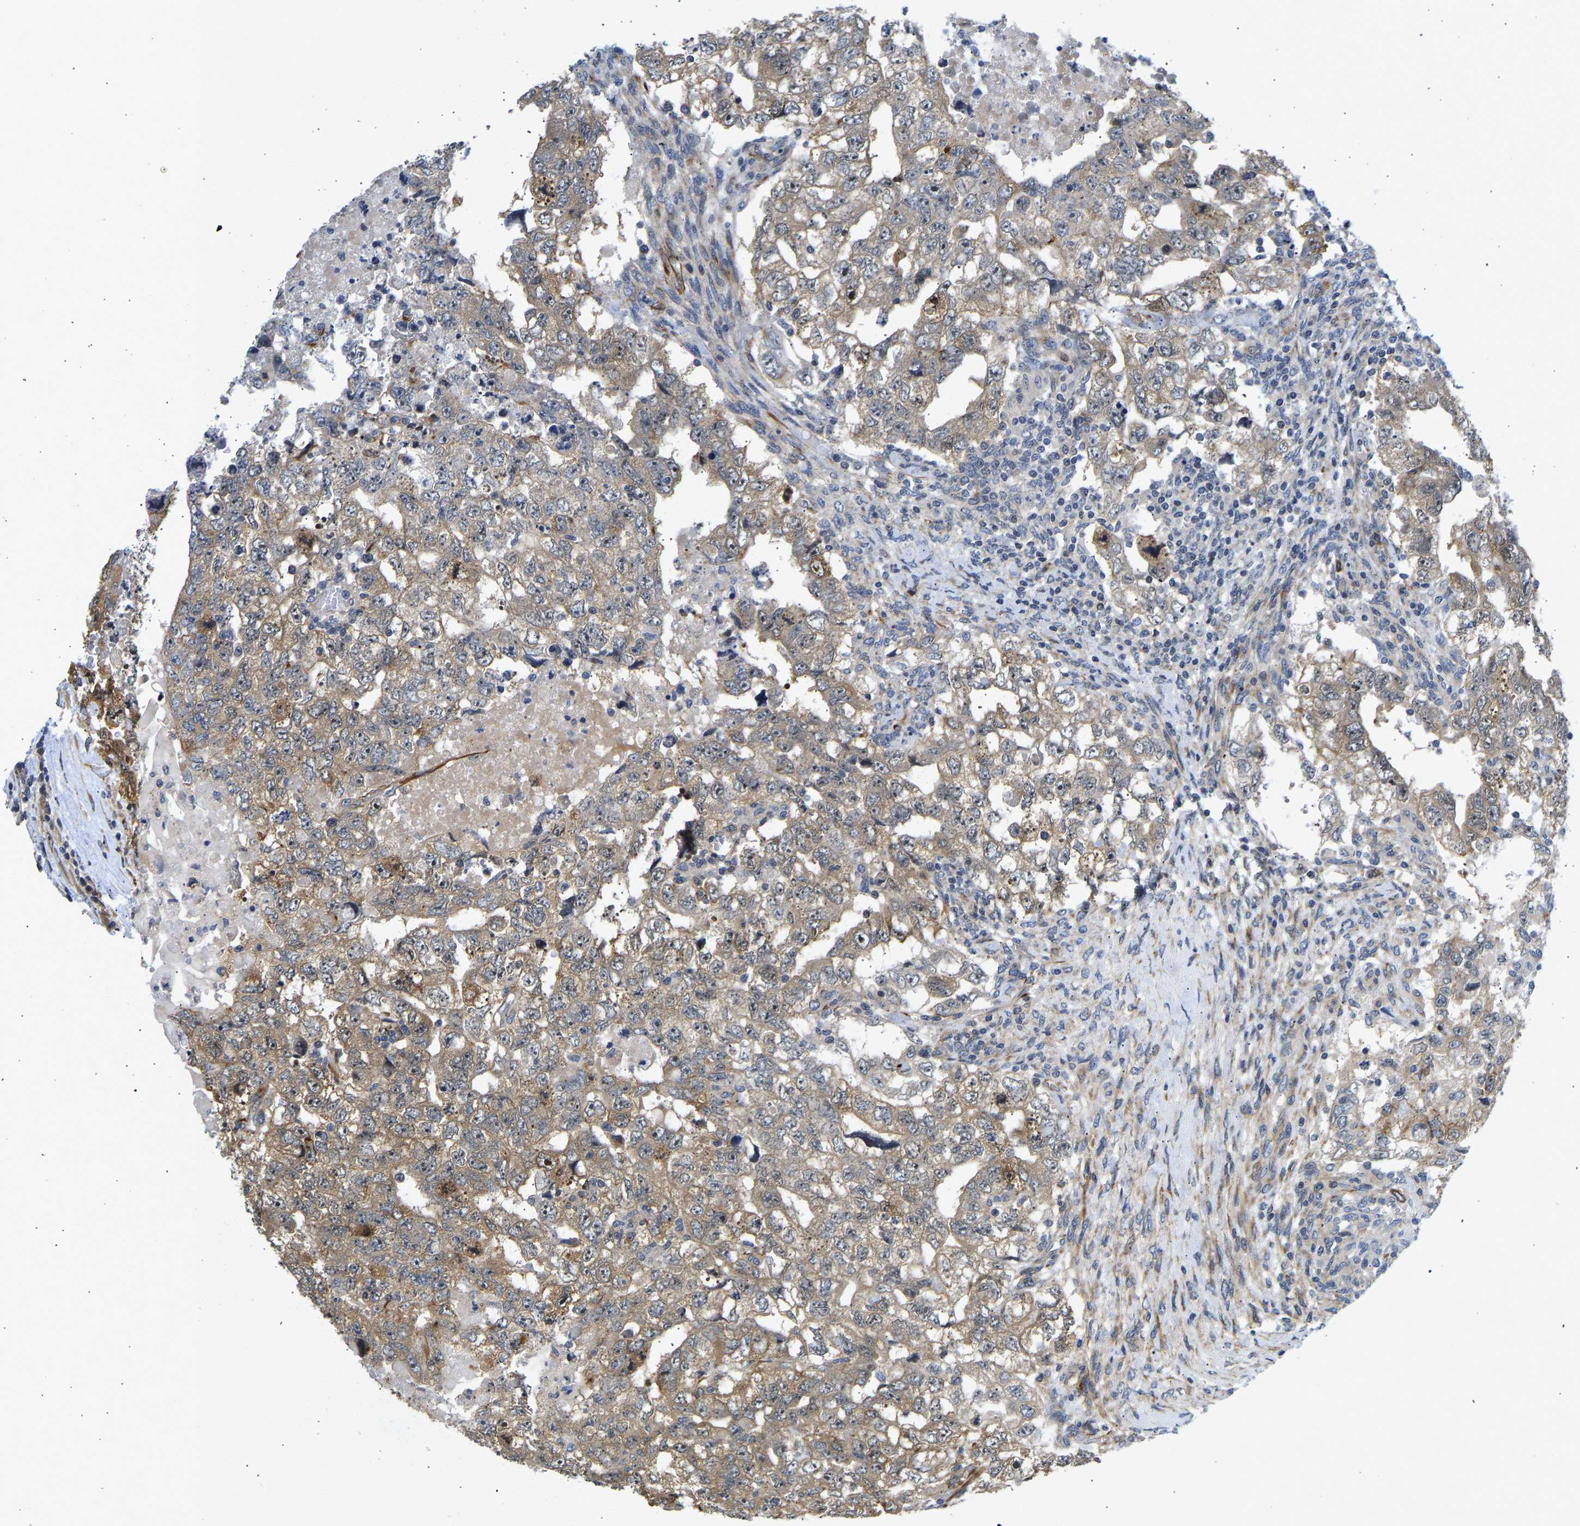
{"staining": {"intensity": "moderate", "quantity": ">75%", "location": "cytoplasmic/membranous,nuclear"}, "tissue": "testis cancer", "cell_type": "Tumor cells", "image_type": "cancer", "snomed": [{"axis": "morphology", "description": "Carcinoma, Embryonal, NOS"}, {"axis": "topography", "description": "Testis"}], "caption": "Approximately >75% of tumor cells in human testis cancer display moderate cytoplasmic/membranous and nuclear protein staining as visualized by brown immunohistochemical staining.", "gene": "RESF1", "patient": {"sex": "male", "age": 36}}